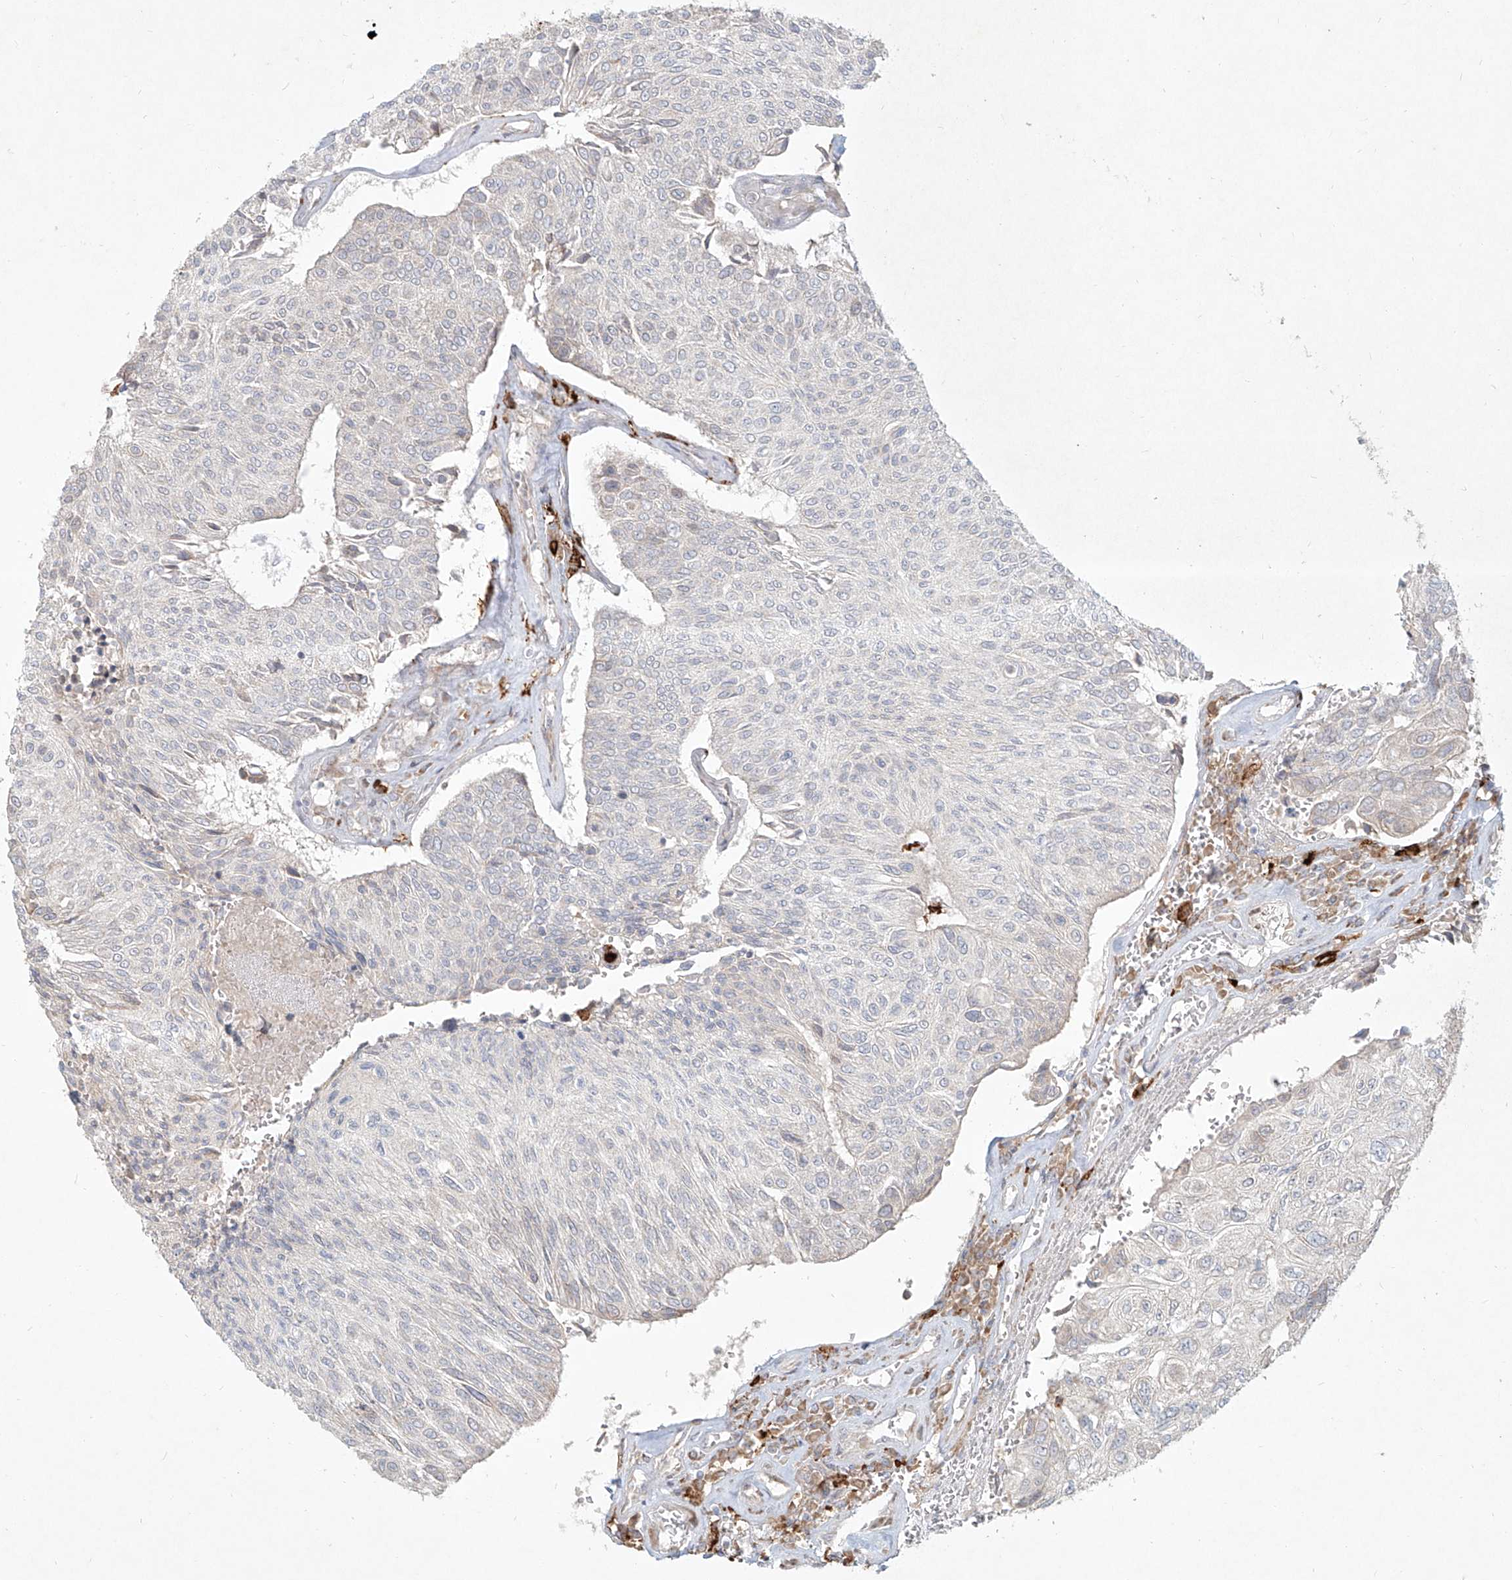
{"staining": {"intensity": "weak", "quantity": "25%-75%", "location": "cytoplasmic/membranous"}, "tissue": "urothelial cancer", "cell_type": "Tumor cells", "image_type": "cancer", "snomed": [{"axis": "morphology", "description": "Urothelial carcinoma, High grade"}, {"axis": "topography", "description": "Urinary bladder"}], "caption": "Immunohistochemistry (IHC) (DAB (3,3'-diaminobenzidine)) staining of urothelial carcinoma (high-grade) displays weak cytoplasmic/membranous protein staining in about 25%-75% of tumor cells.", "gene": "CD209", "patient": {"sex": "male", "age": 66}}